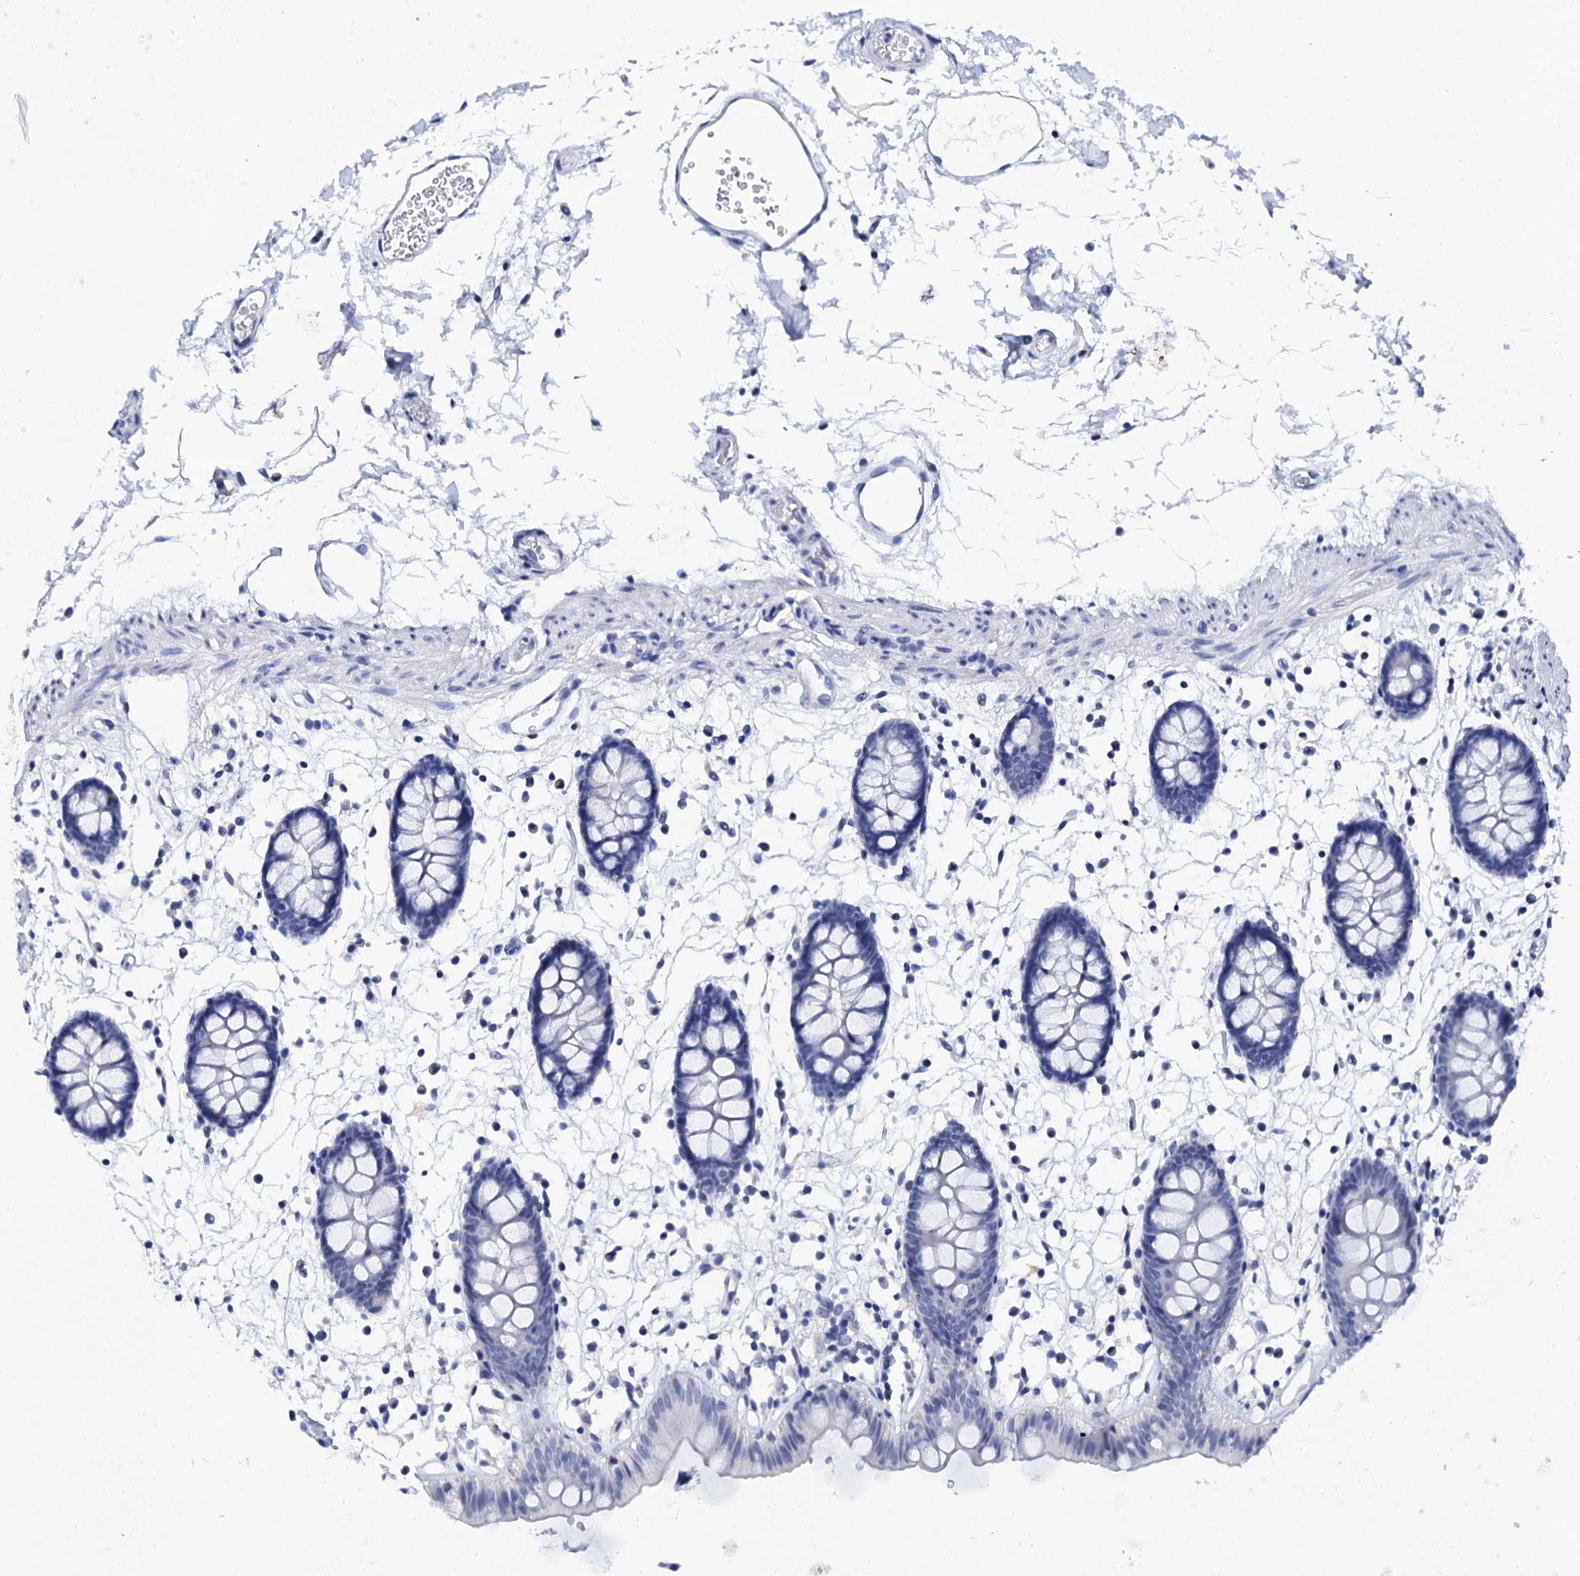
{"staining": {"intensity": "negative", "quantity": "none", "location": "none"}, "tissue": "colon", "cell_type": "Endothelial cells", "image_type": "normal", "snomed": [{"axis": "morphology", "description": "Normal tissue, NOS"}, {"axis": "topography", "description": "Colon"}], "caption": "IHC photomicrograph of unremarkable colon: human colon stained with DAB exhibits no significant protein staining in endothelial cells.", "gene": "LYPD3", "patient": {"sex": "male", "age": 56}}